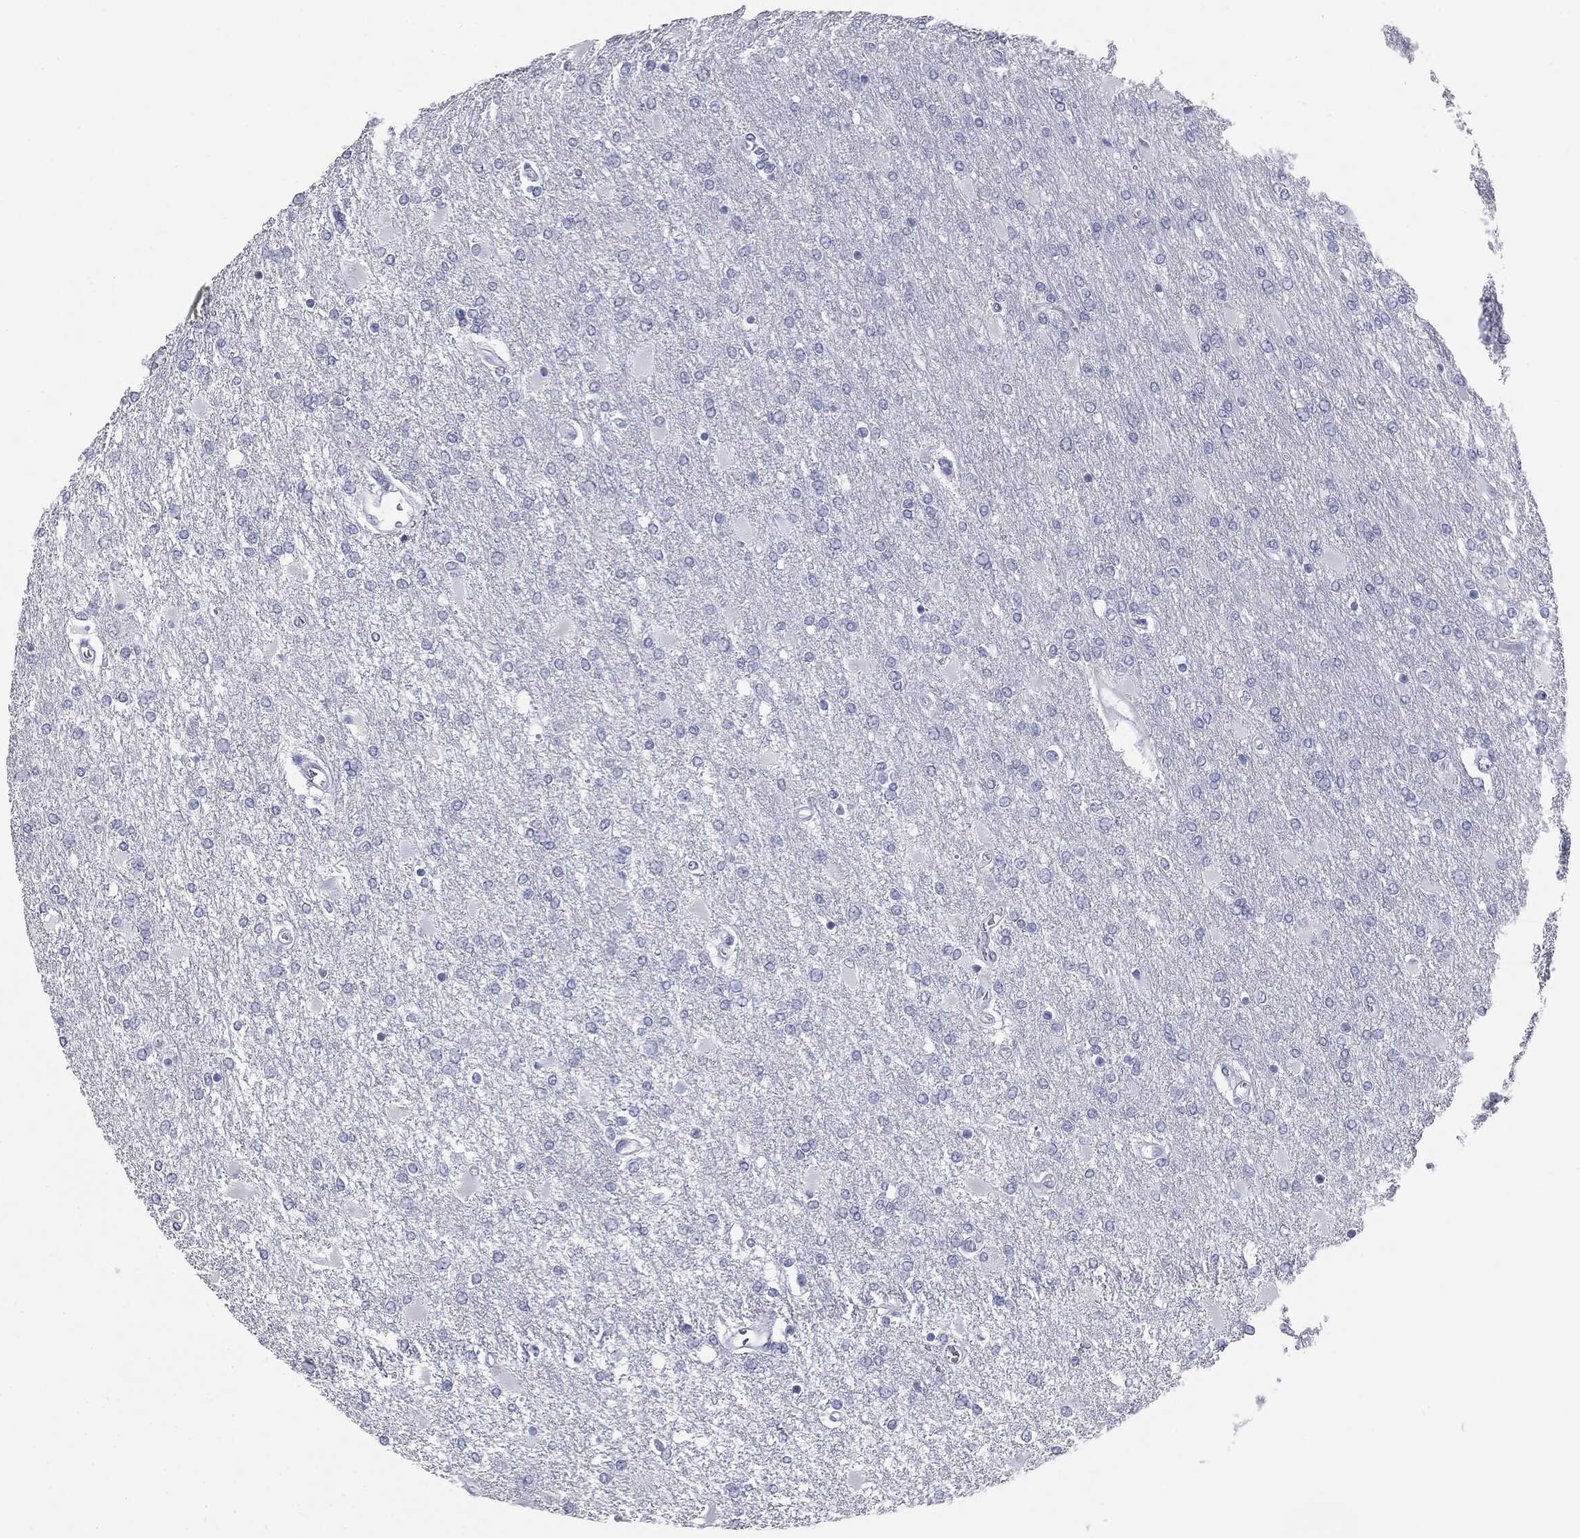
{"staining": {"intensity": "negative", "quantity": "none", "location": "none"}, "tissue": "glioma", "cell_type": "Tumor cells", "image_type": "cancer", "snomed": [{"axis": "morphology", "description": "Glioma, malignant, High grade"}, {"axis": "topography", "description": "Cerebral cortex"}], "caption": "This is an immunohistochemistry micrograph of glioma. There is no expression in tumor cells.", "gene": "TPO", "patient": {"sex": "male", "age": 79}}